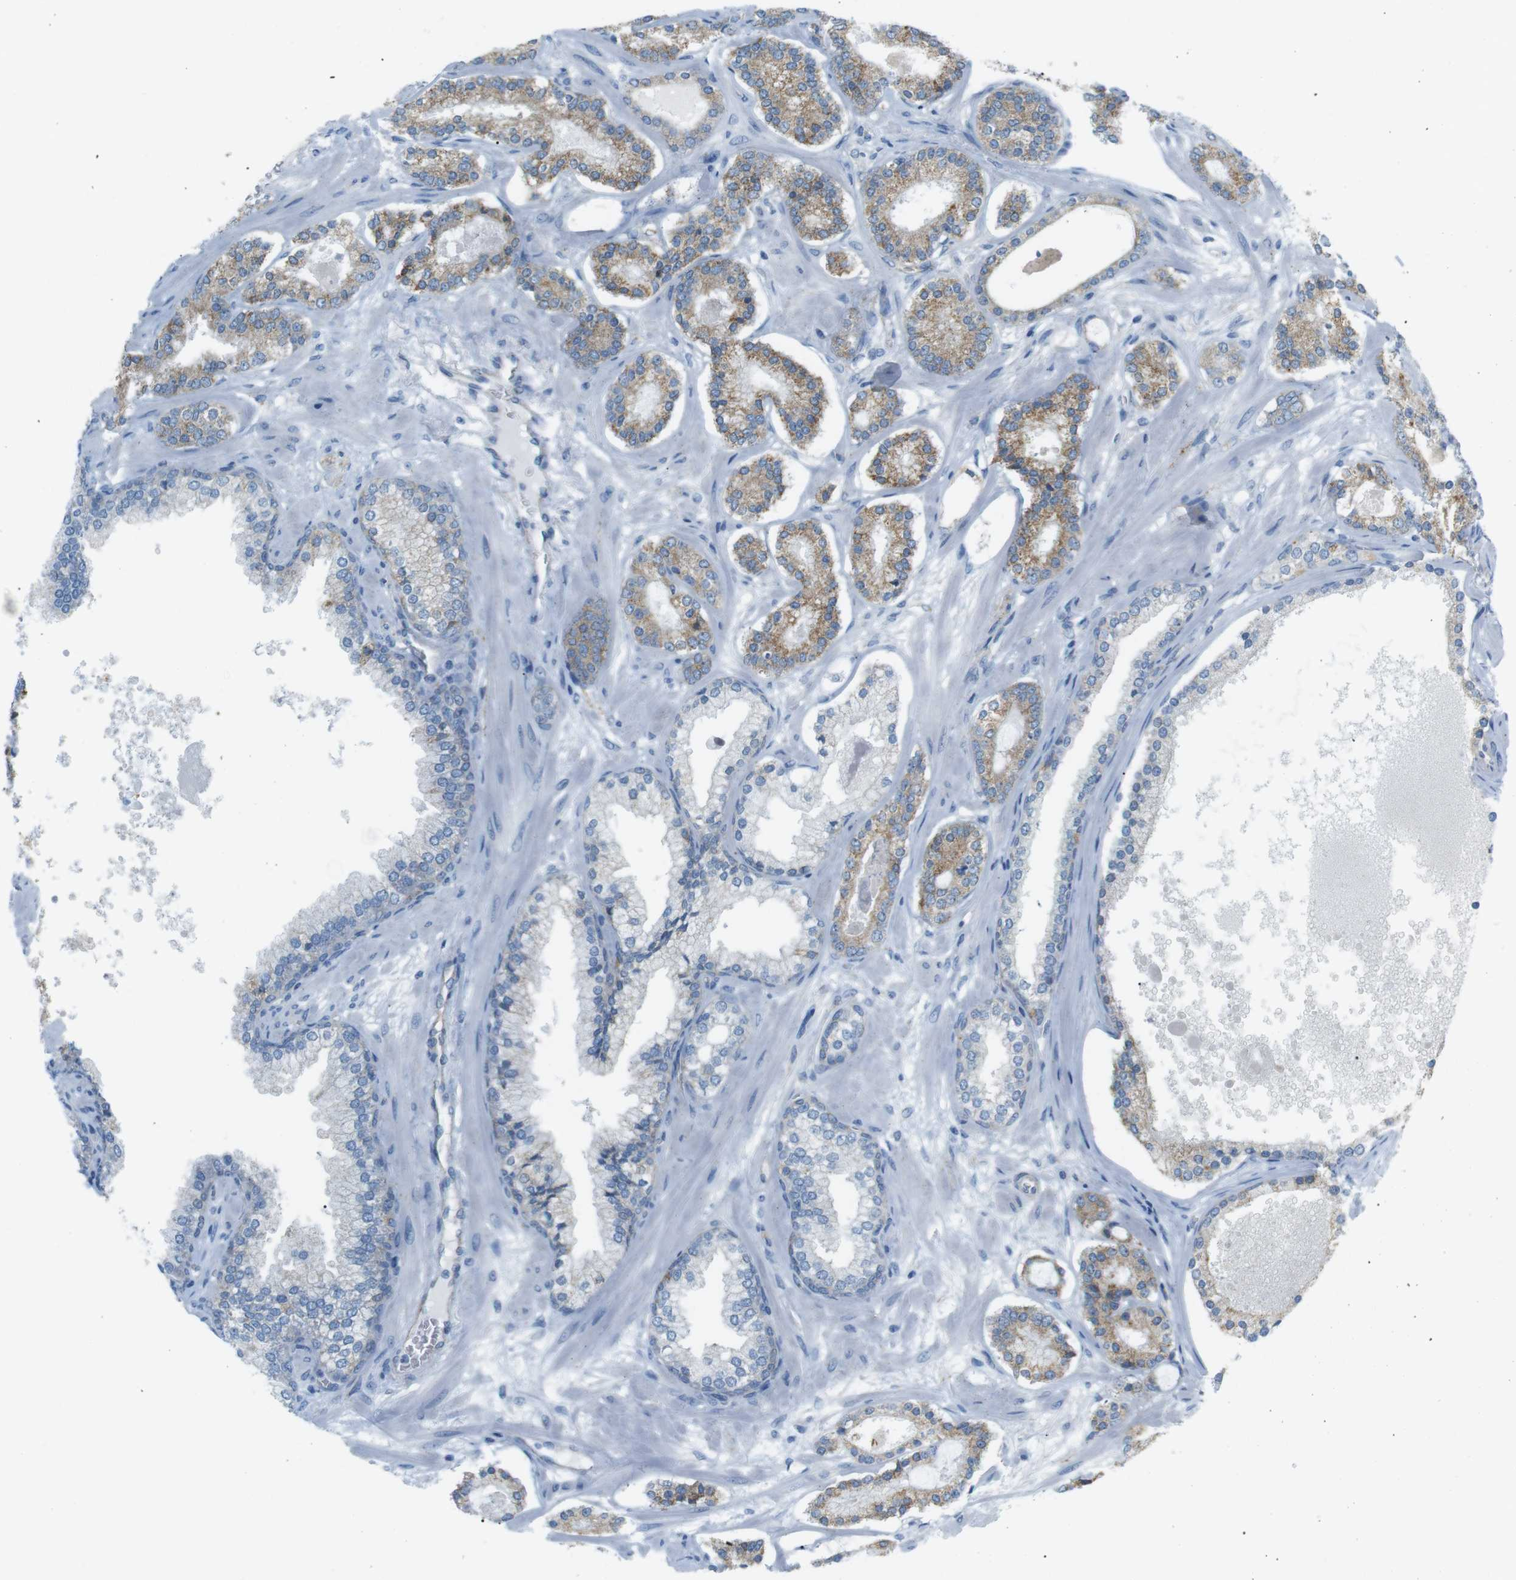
{"staining": {"intensity": "moderate", "quantity": ">75%", "location": "cytoplasmic/membranous"}, "tissue": "prostate cancer", "cell_type": "Tumor cells", "image_type": "cancer", "snomed": [{"axis": "morphology", "description": "Adenocarcinoma, Low grade"}, {"axis": "topography", "description": "Prostate"}], "caption": "Prostate cancer (low-grade adenocarcinoma) stained for a protein (brown) reveals moderate cytoplasmic/membranous positive expression in about >75% of tumor cells.", "gene": "VAMP1", "patient": {"sex": "male", "age": 63}}